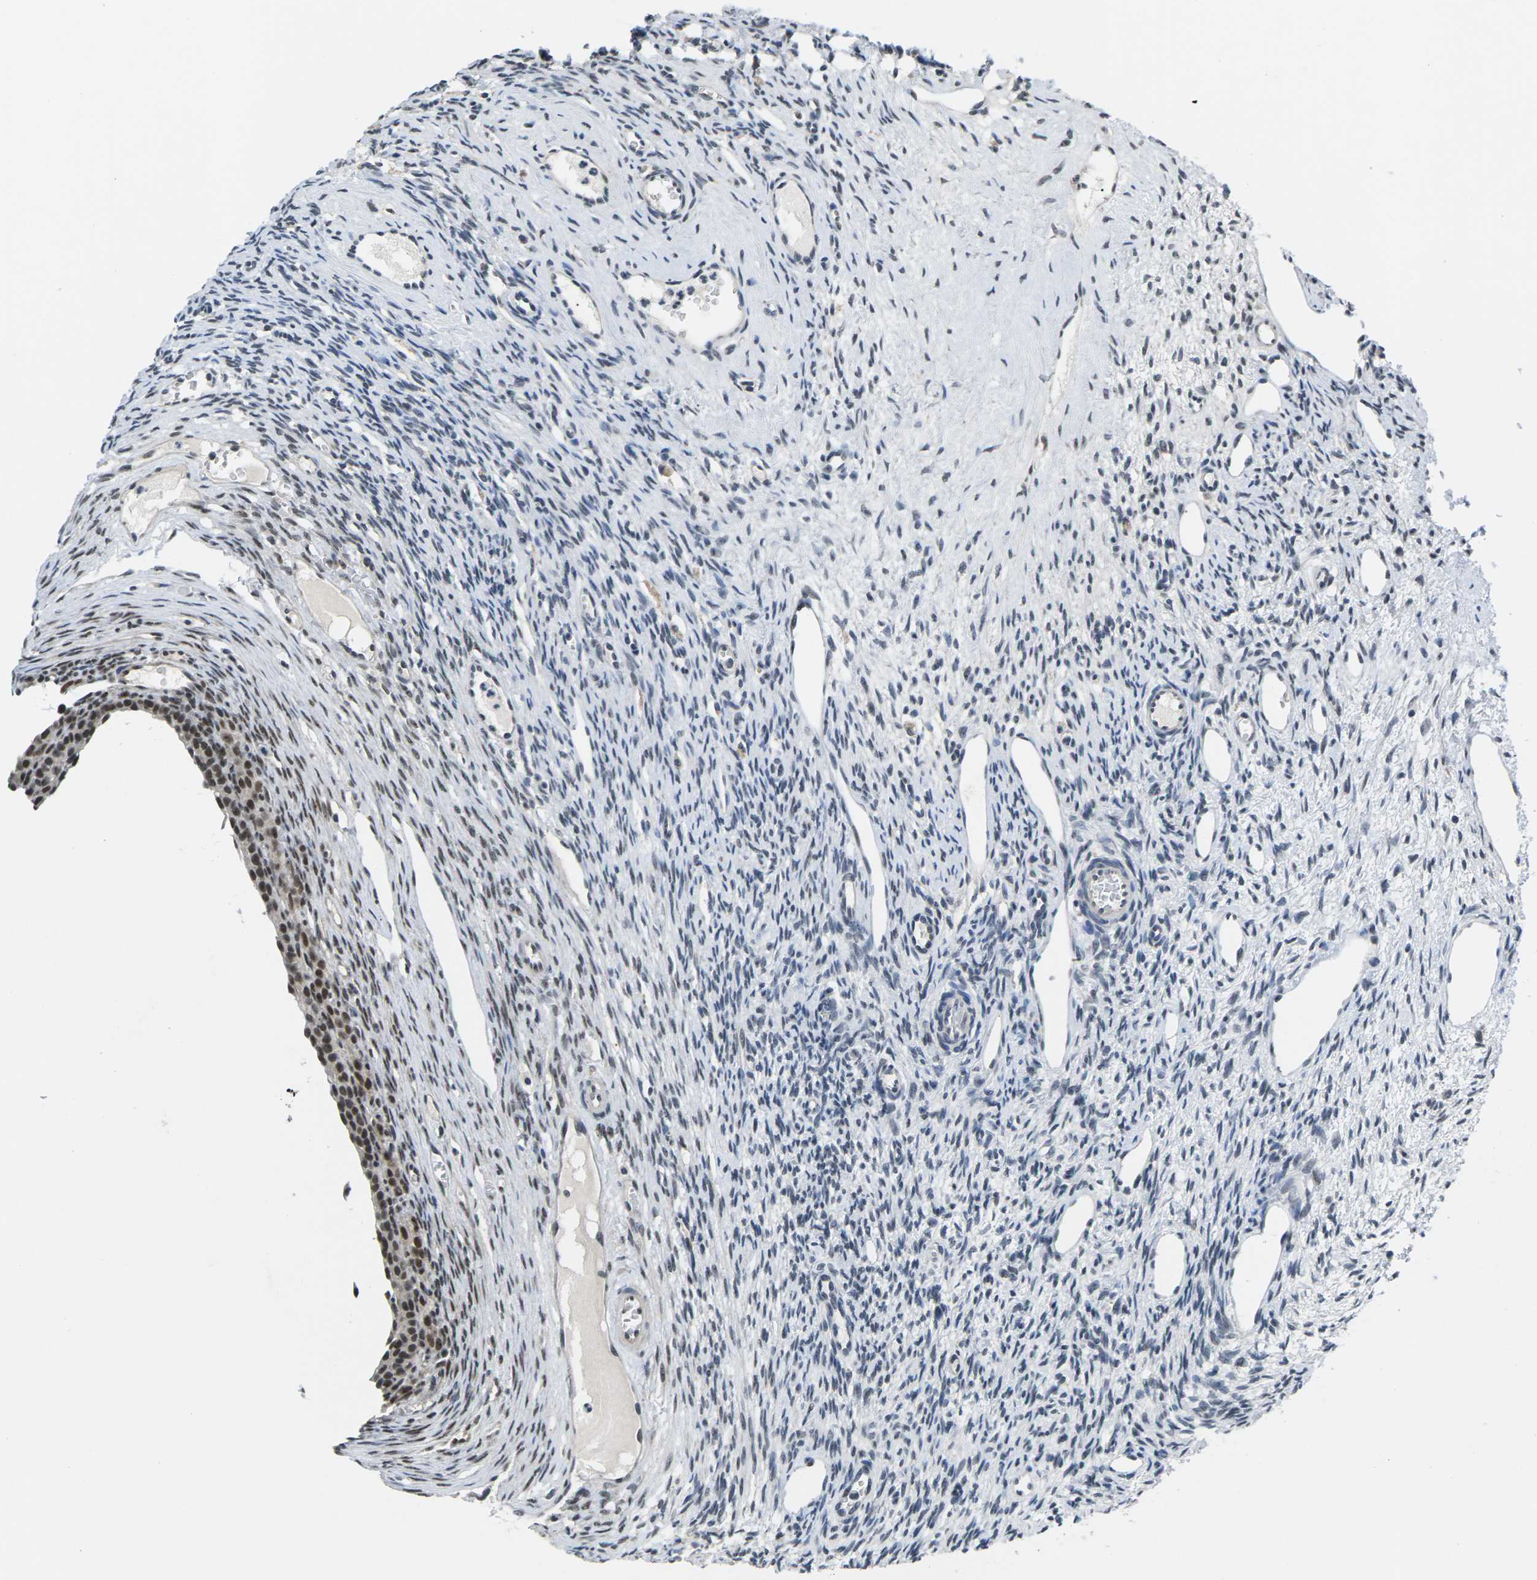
{"staining": {"intensity": "weak", "quantity": "<25%", "location": "nuclear"}, "tissue": "ovary", "cell_type": "Follicle cells", "image_type": "normal", "snomed": [{"axis": "morphology", "description": "Normal tissue, NOS"}, {"axis": "topography", "description": "Ovary"}], "caption": "Follicle cells are negative for brown protein staining in normal ovary. Nuclei are stained in blue.", "gene": "NSRP1", "patient": {"sex": "female", "age": 33}}